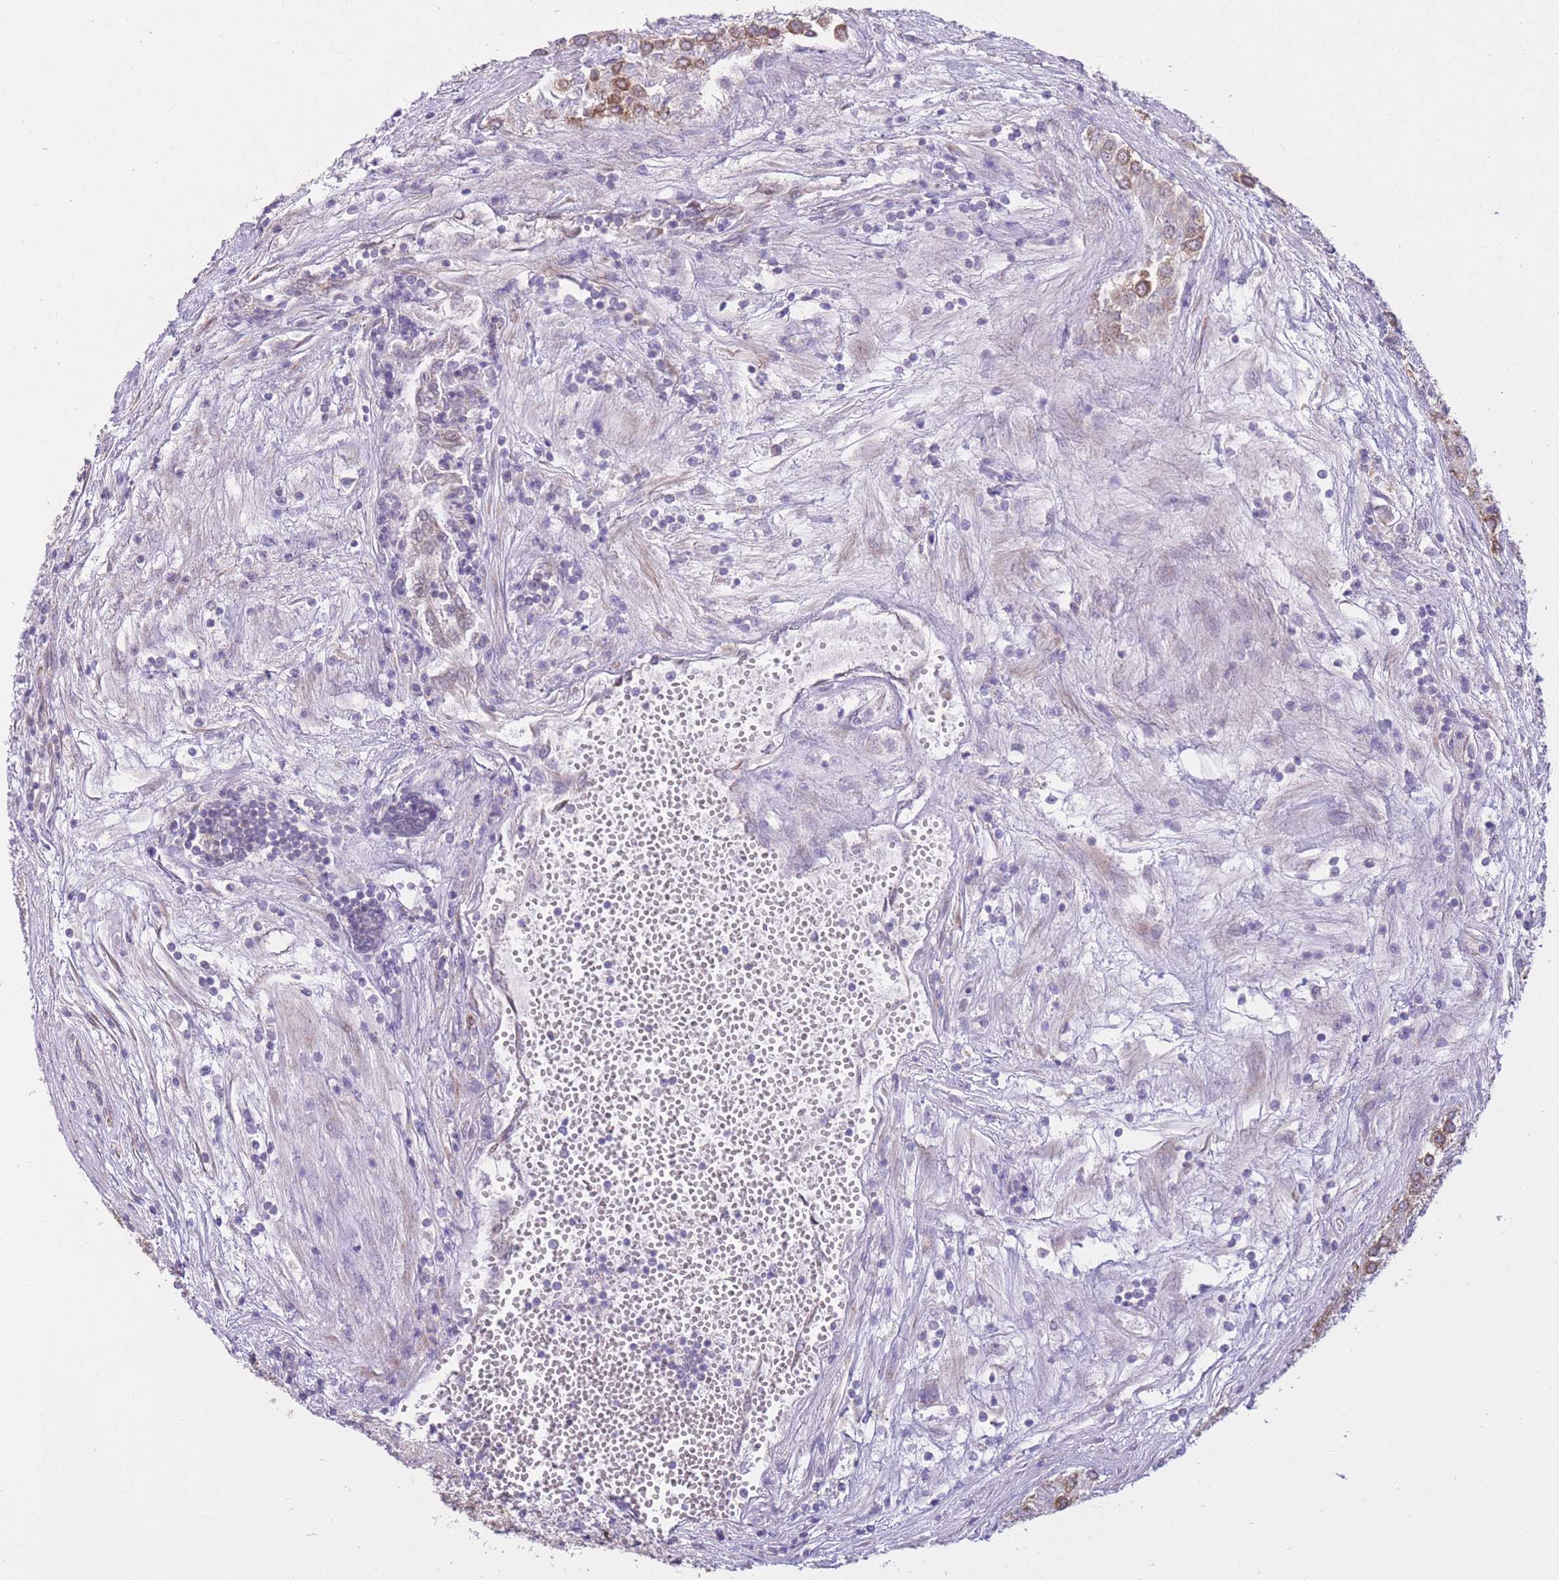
{"staining": {"intensity": "moderate", "quantity": ">75%", "location": "cytoplasmic/membranous"}, "tissue": "testis cancer", "cell_type": "Tumor cells", "image_type": "cancer", "snomed": [{"axis": "morphology", "description": "Carcinoma, Embryonal, NOS"}, {"axis": "topography", "description": "Testis"}], "caption": "Embryonal carcinoma (testis) stained with a protein marker demonstrates moderate staining in tumor cells.", "gene": "CCT6B", "patient": {"sex": "male", "age": 25}}